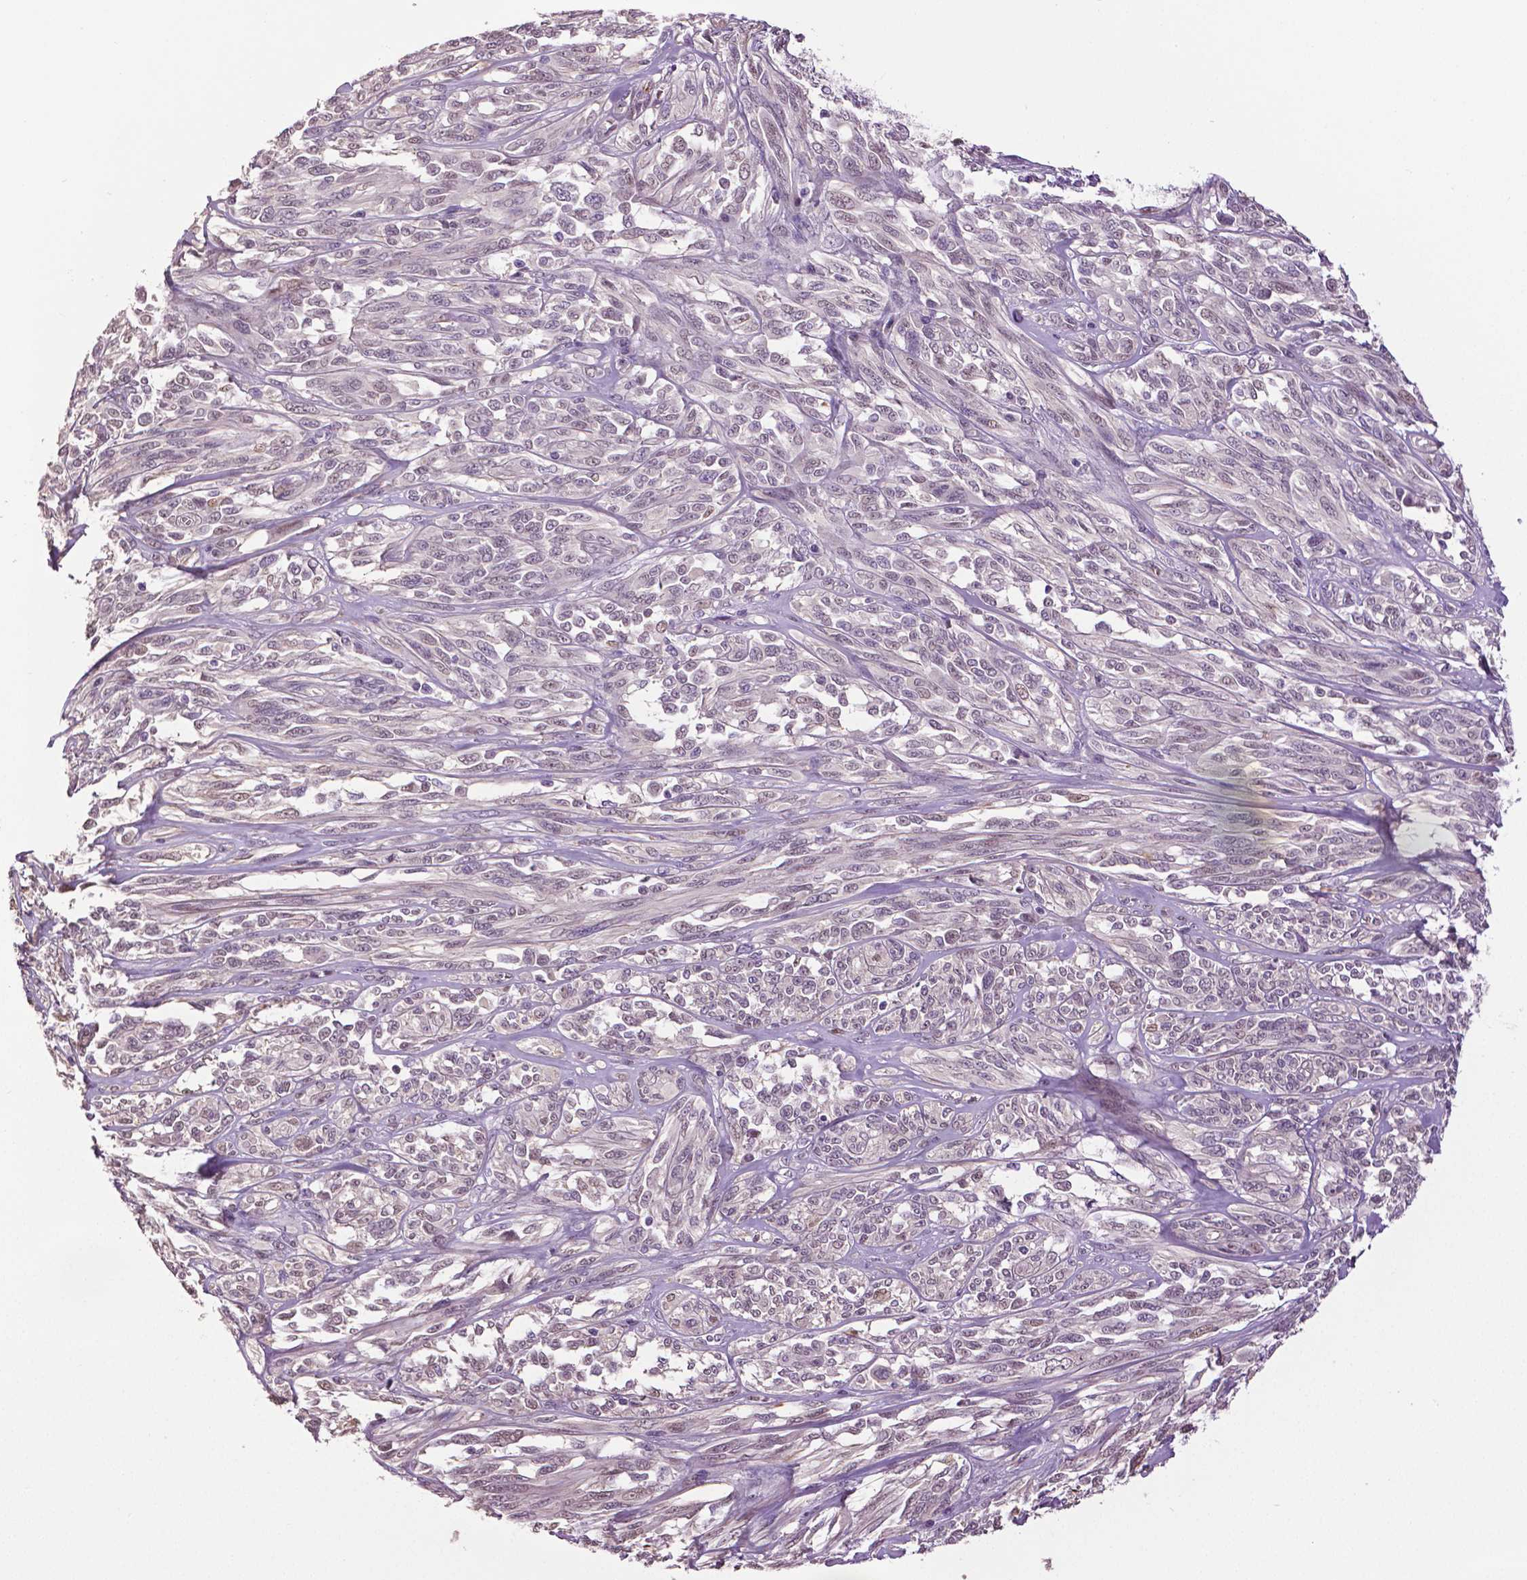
{"staining": {"intensity": "negative", "quantity": "none", "location": "none"}, "tissue": "melanoma", "cell_type": "Tumor cells", "image_type": "cancer", "snomed": [{"axis": "morphology", "description": "Malignant melanoma, NOS"}, {"axis": "topography", "description": "Skin"}], "caption": "High magnification brightfield microscopy of melanoma stained with DAB (brown) and counterstained with hematoxylin (blue): tumor cells show no significant positivity.", "gene": "PTPN5", "patient": {"sex": "female", "age": 91}}